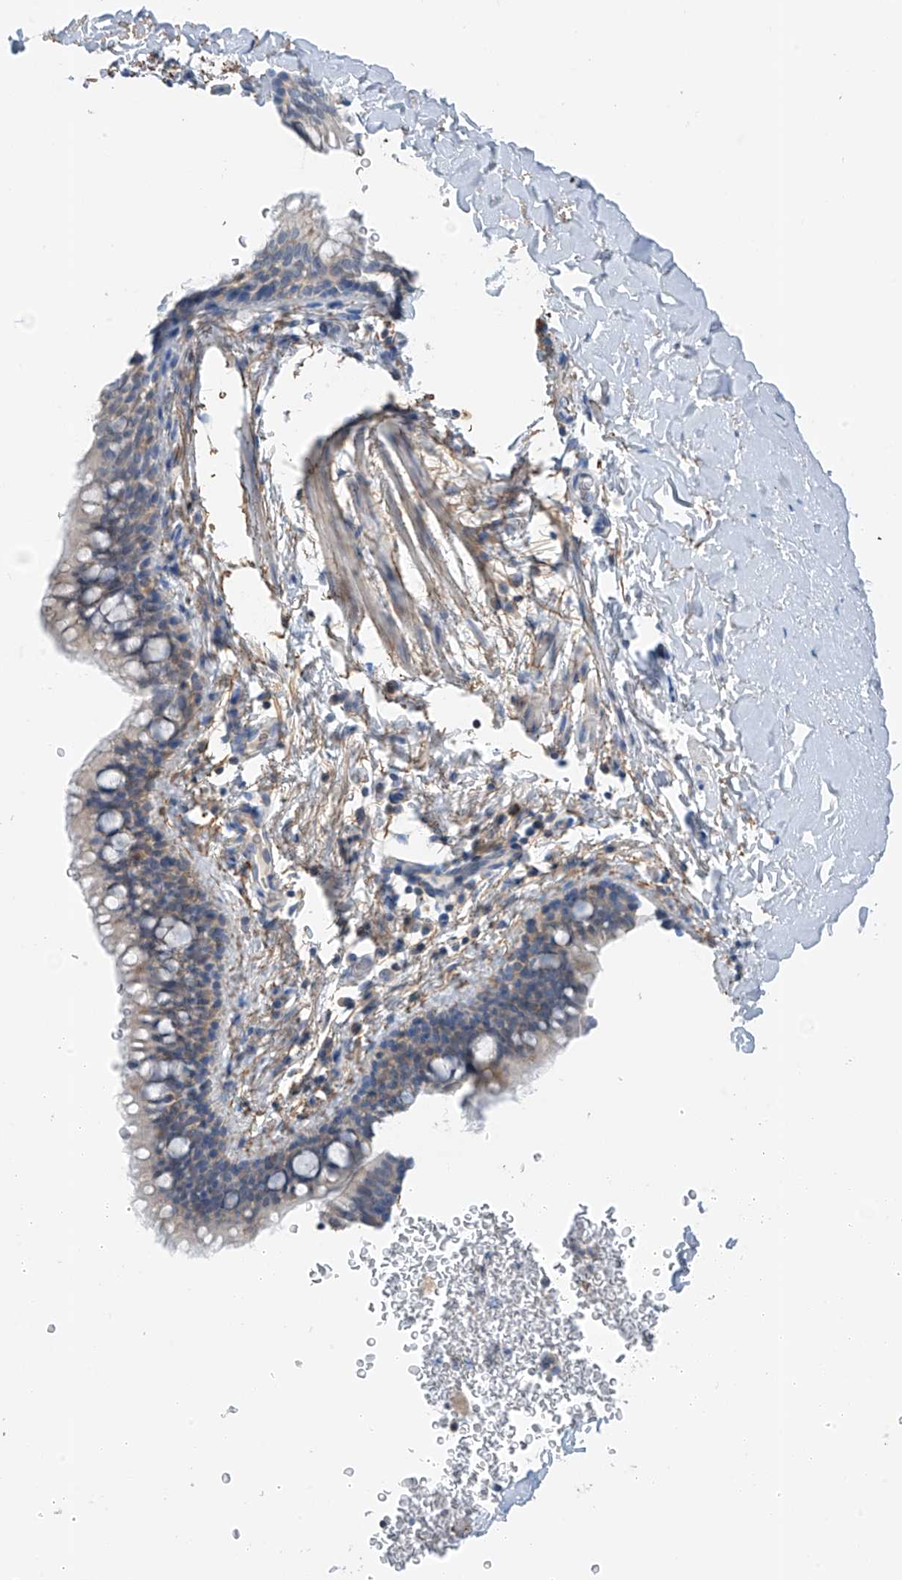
{"staining": {"intensity": "moderate", "quantity": "<25%", "location": "cytoplasmic/membranous"}, "tissue": "bronchus", "cell_type": "Respiratory epithelial cells", "image_type": "normal", "snomed": [{"axis": "morphology", "description": "Normal tissue, NOS"}, {"axis": "topography", "description": "Cartilage tissue"}, {"axis": "topography", "description": "Bronchus"}], "caption": "A low amount of moderate cytoplasmic/membranous positivity is present in approximately <25% of respiratory epithelial cells in benign bronchus. (DAB (3,3'-diaminobenzidine) = brown stain, brightfield microscopy at high magnification).", "gene": "NALCN", "patient": {"sex": "female", "age": 36}}